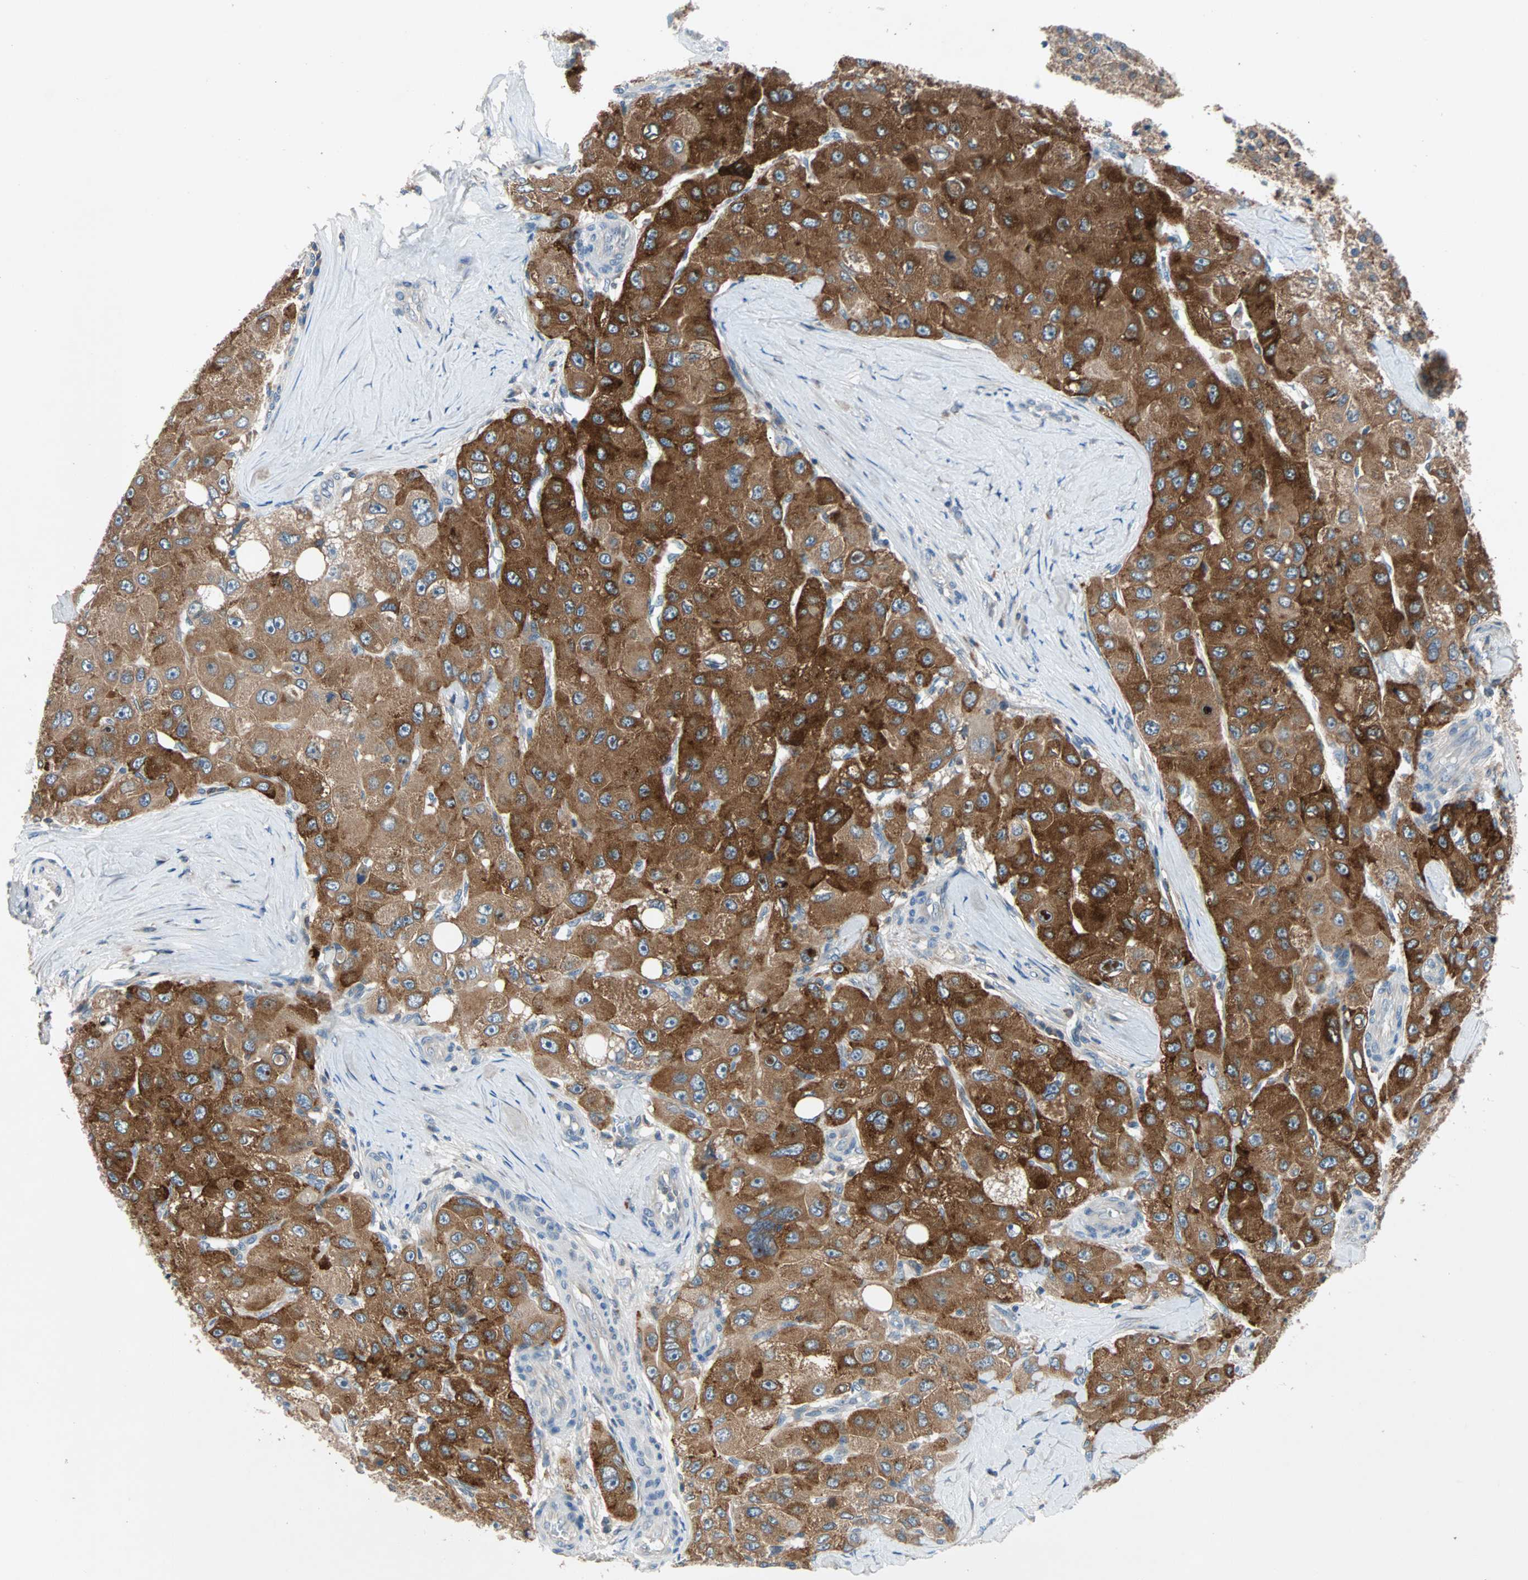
{"staining": {"intensity": "strong", "quantity": ">75%", "location": "cytoplasmic/membranous"}, "tissue": "liver cancer", "cell_type": "Tumor cells", "image_type": "cancer", "snomed": [{"axis": "morphology", "description": "Carcinoma, Hepatocellular, NOS"}, {"axis": "topography", "description": "Liver"}], "caption": "Strong cytoplasmic/membranous staining is present in approximately >75% of tumor cells in hepatocellular carcinoma (liver).", "gene": "MAP4K1", "patient": {"sex": "male", "age": 80}}